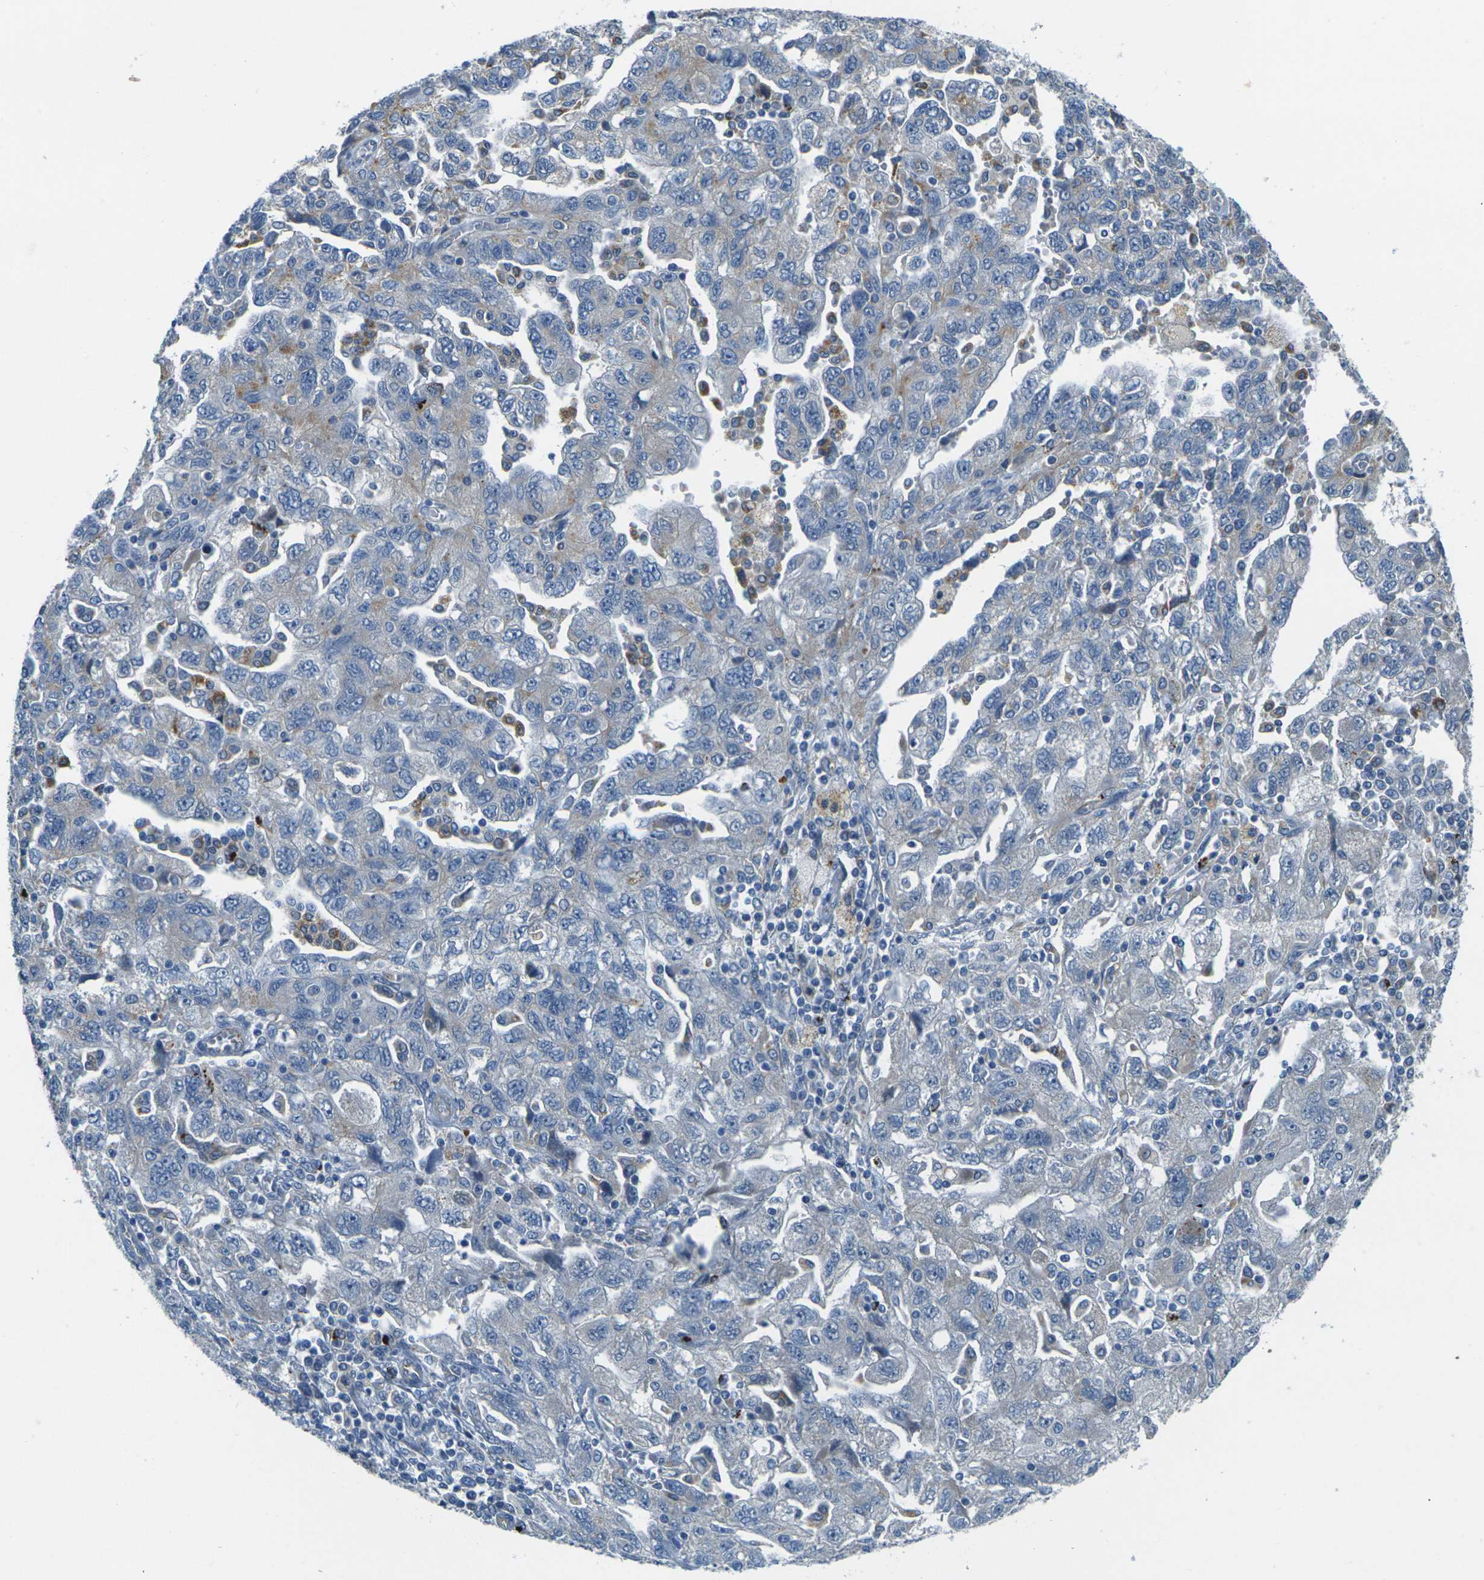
{"staining": {"intensity": "negative", "quantity": "none", "location": "none"}, "tissue": "ovarian cancer", "cell_type": "Tumor cells", "image_type": "cancer", "snomed": [{"axis": "morphology", "description": "Carcinoma, NOS"}, {"axis": "morphology", "description": "Cystadenocarcinoma, serous, NOS"}, {"axis": "topography", "description": "Ovary"}], "caption": "Micrograph shows no protein expression in tumor cells of ovarian cancer (carcinoma) tissue.", "gene": "CYP2C8", "patient": {"sex": "female", "age": 69}}